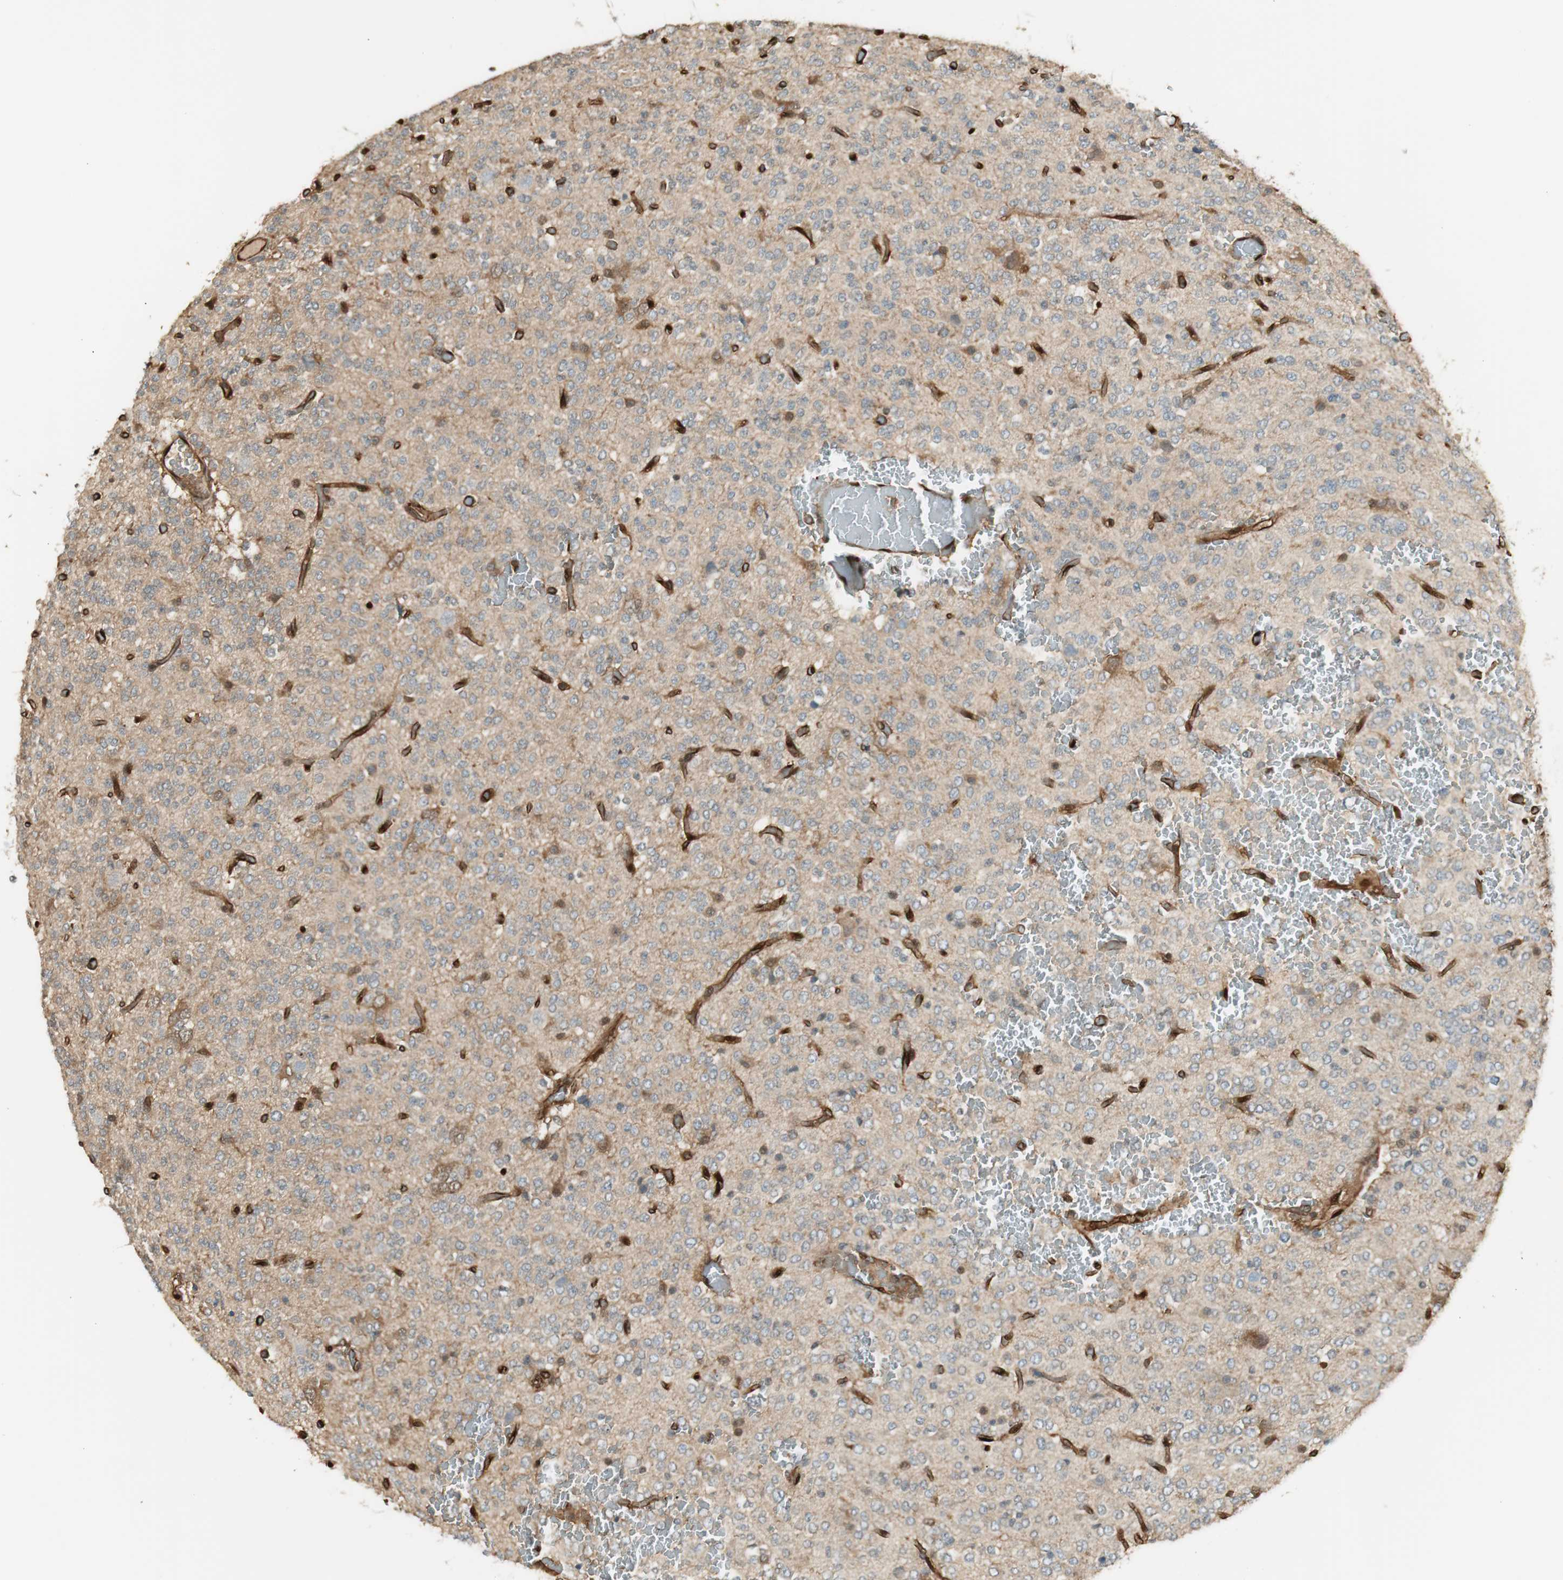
{"staining": {"intensity": "weak", "quantity": ">75%", "location": "cytoplasmic/membranous"}, "tissue": "glioma", "cell_type": "Tumor cells", "image_type": "cancer", "snomed": [{"axis": "morphology", "description": "Glioma, malignant, Low grade"}, {"axis": "topography", "description": "Brain"}], "caption": "About >75% of tumor cells in human glioma exhibit weak cytoplasmic/membranous protein staining as visualized by brown immunohistochemical staining.", "gene": "SERPINB6", "patient": {"sex": "male", "age": 38}}